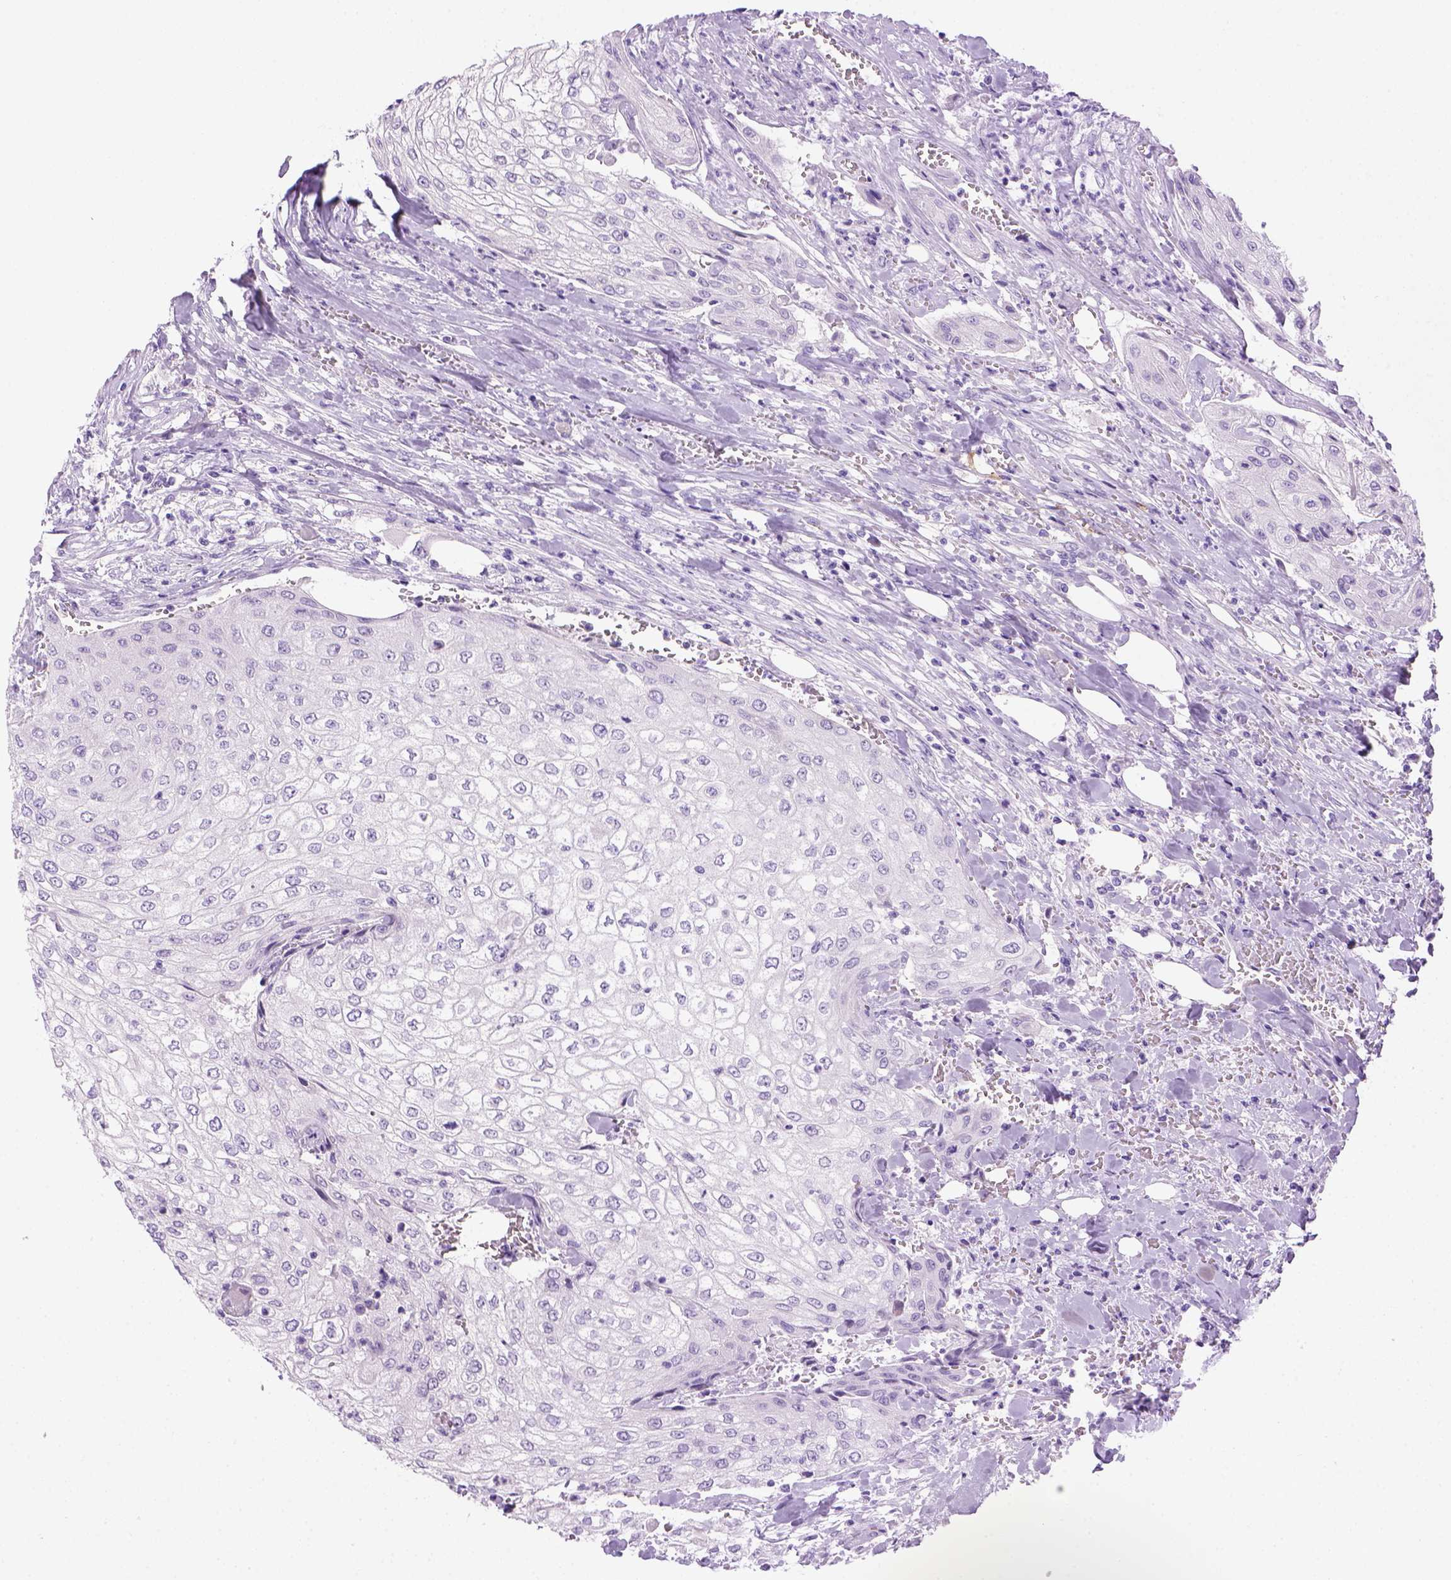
{"staining": {"intensity": "negative", "quantity": "none", "location": "none"}, "tissue": "urothelial cancer", "cell_type": "Tumor cells", "image_type": "cancer", "snomed": [{"axis": "morphology", "description": "Urothelial carcinoma, High grade"}, {"axis": "topography", "description": "Urinary bladder"}], "caption": "Immunohistochemistry (IHC) of human urothelial cancer demonstrates no positivity in tumor cells.", "gene": "SGCG", "patient": {"sex": "male", "age": 62}}